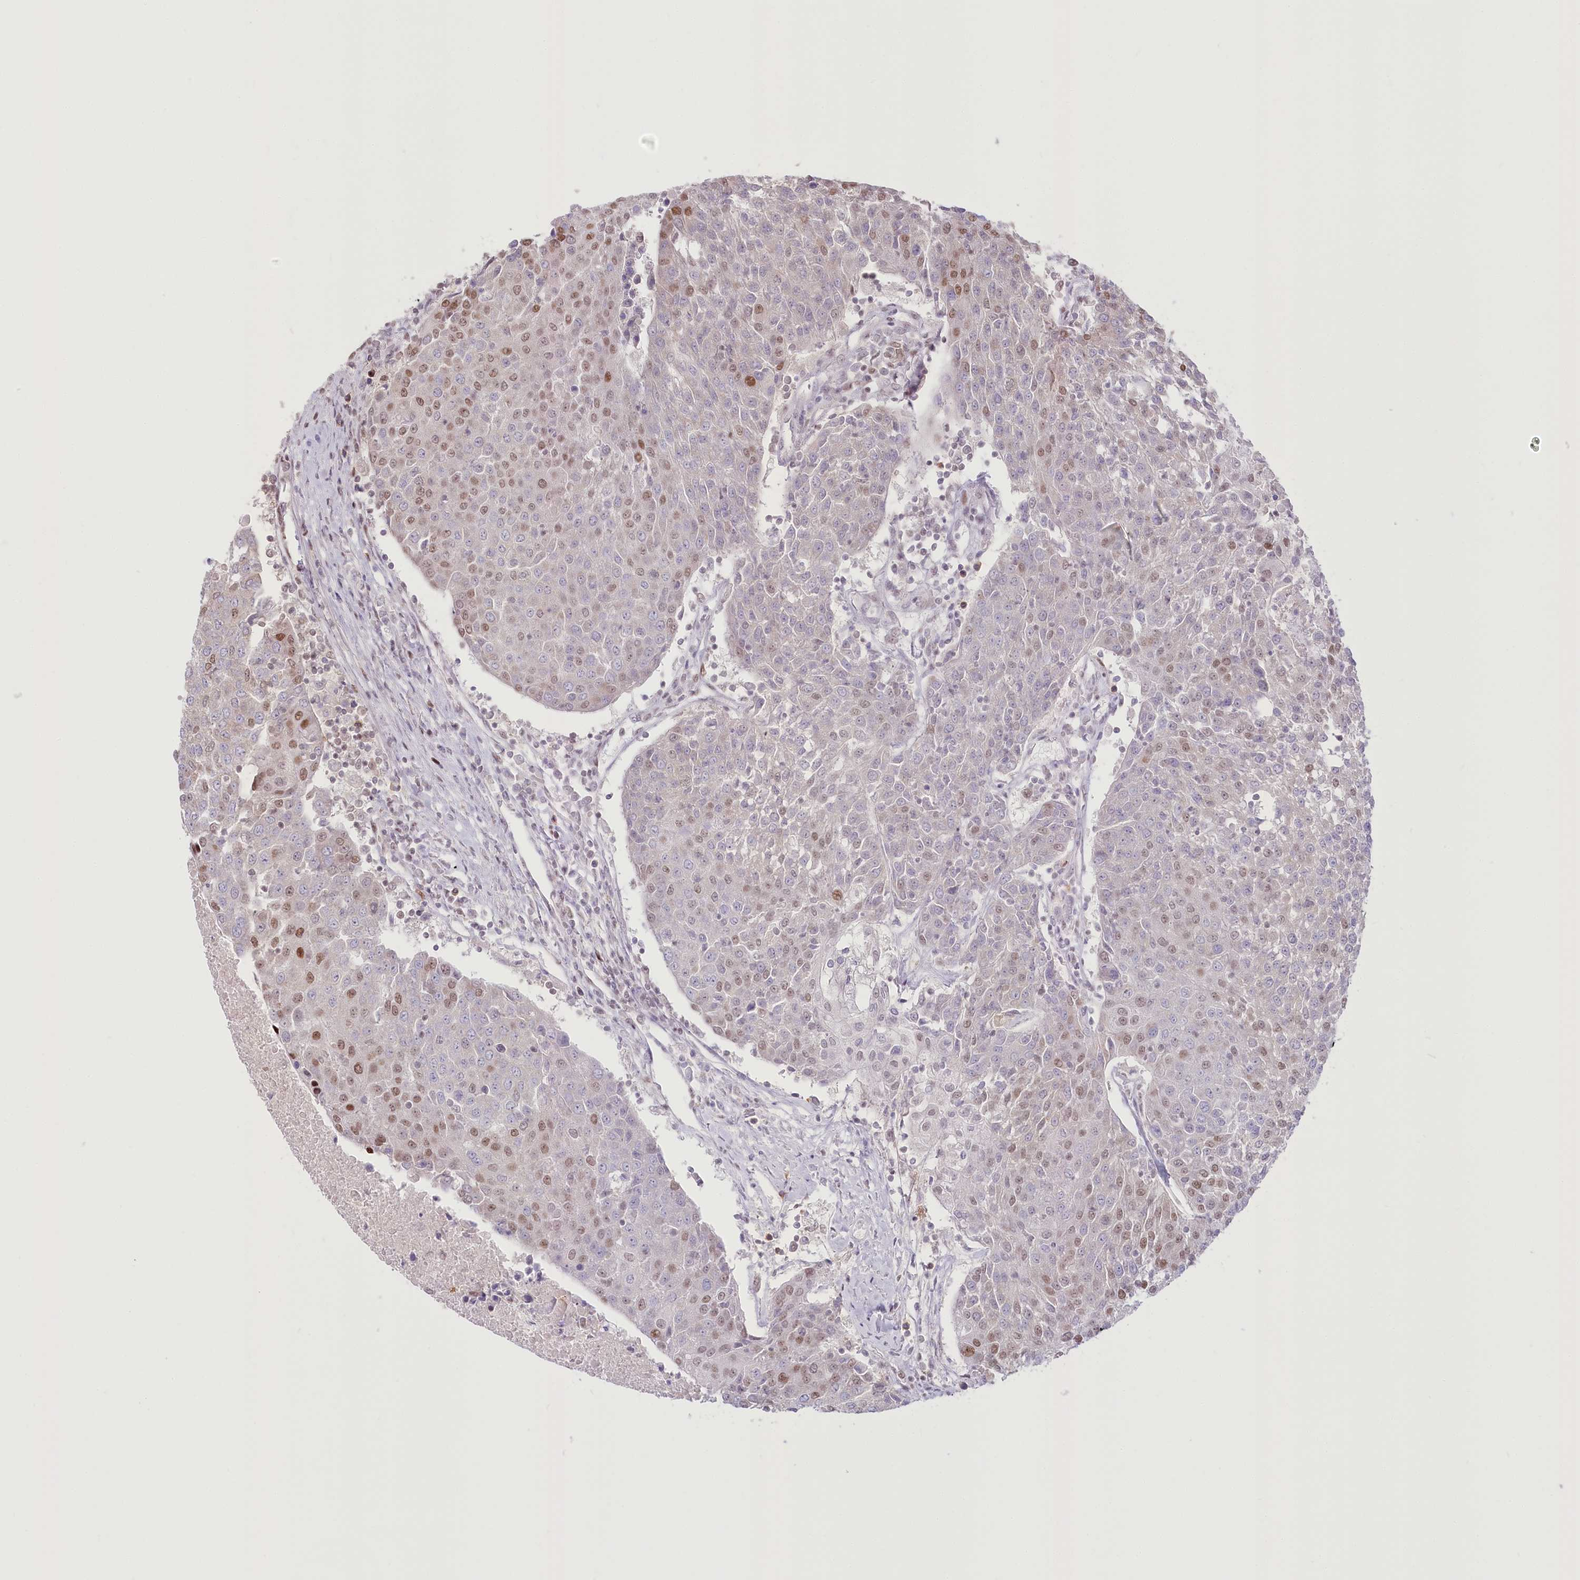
{"staining": {"intensity": "moderate", "quantity": "25%-75%", "location": "nuclear"}, "tissue": "urothelial cancer", "cell_type": "Tumor cells", "image_type": "cancer", "snomed": [{"axis": "morphology", "description": "Urothelial carcinoma, High grade"}, {"axis": "topography", "description": "Urinary bladder"}], "caption": "This histopathology image displays immunohistochemistry (IHC) staining of human high-grade urothelial carcinoma, with medium moderate nuclear expression in about 25%-75% of tumor cells.", "gene": "PYURF", "patient": {"sex": "female", "age": 85}}